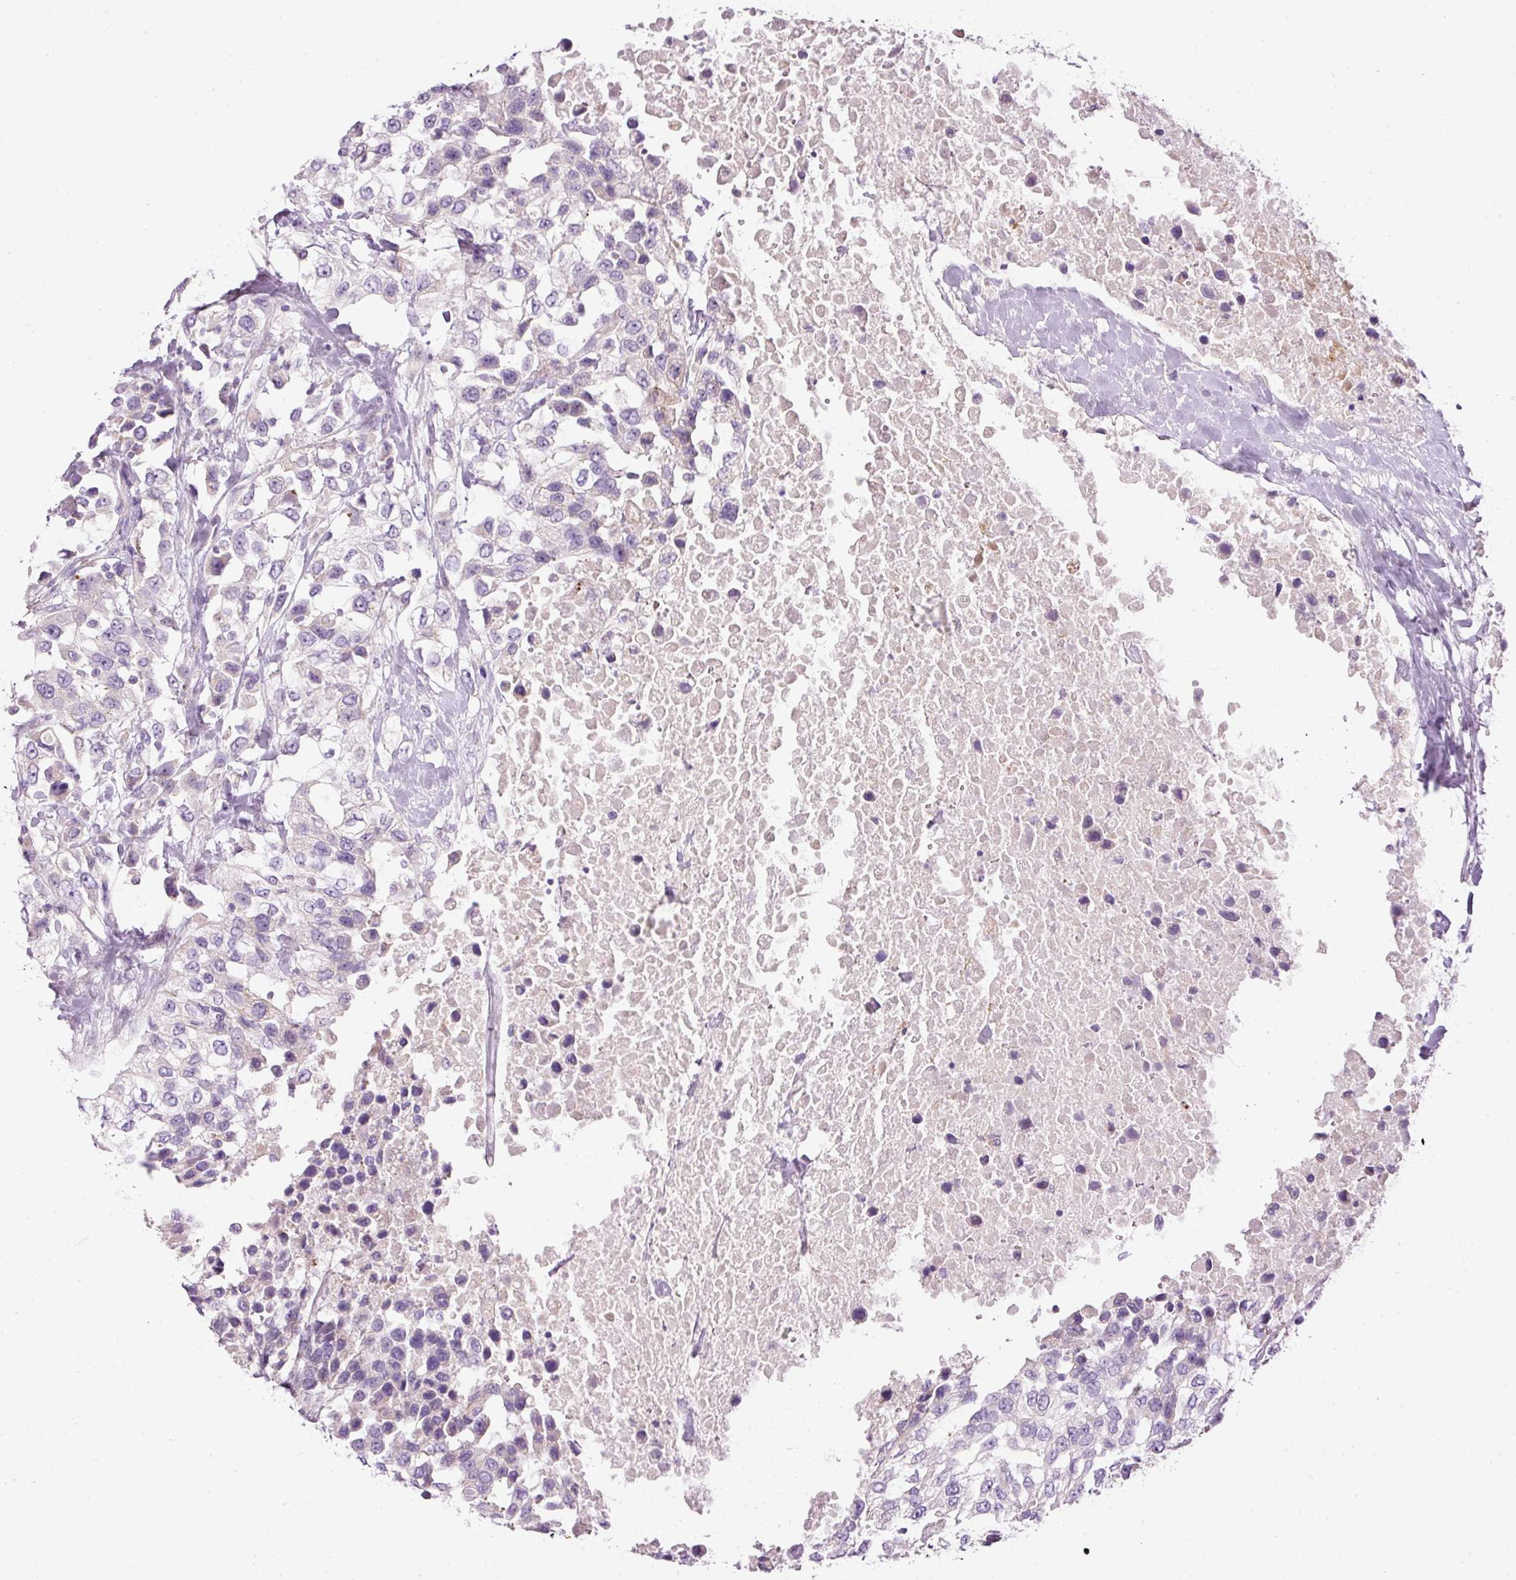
{"staining": {"intensity": "negative", "quantity": "none", "location": "none"}, "tissue": "urothelial cancer", "cell_type": "Tumor cells", "image_type": "cancer", "snomed": [{"axis": "morphology", "description": "Urothelial carcinoma, High grade"}, {"axis": "topography", "description": "Urinary bladder"}], "caption": "The image displays no staining of tumor cells in high-grade urothelial carcinoma.", "gene": "KPNA5", "patient": {"sex": "female", "age": 80}}